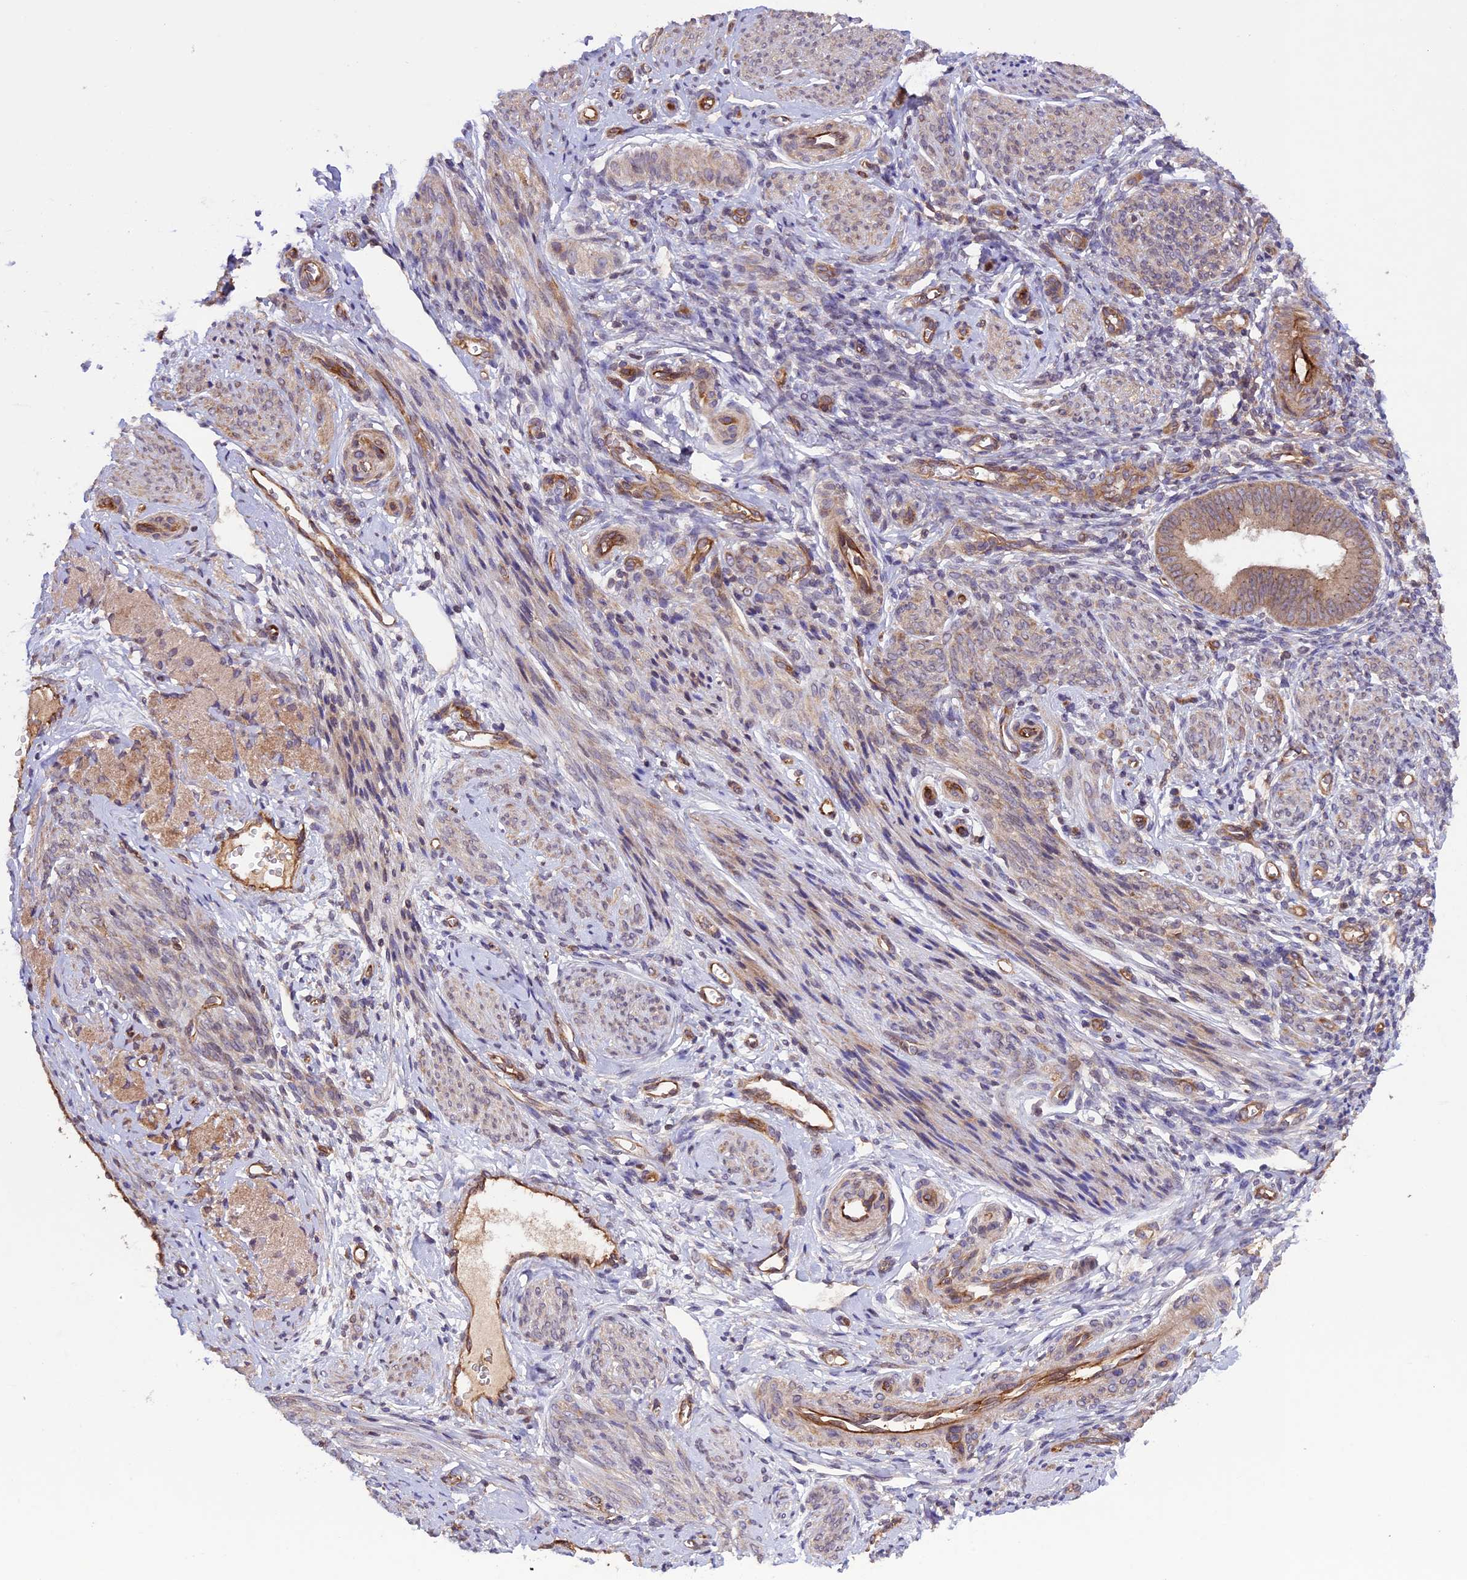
{"staining": {"intensity": "negative", "quantity": "none", "location": "none"}, "tissue": "endometrium", "cell_type": "Cells in endometrial stroma", "image_type": "normal", "snomed": [{"axis": "morphology", "description": "Normal tissue, NOS"}, {"axis": "topography", "description": "Uterus"}, {"axis": "topography", "description": "Endometrium"}], "caption": "High magnification brightfield microscopy of benign endometrium stained with DAB (brown) and counterstained with hematoxylin (blue): cells in endometrial stroma show no significant positivity. (IHC, brightfield microscopy, high magnification).", "gene": "CCDC125", "patient": {"sex": "female", "age": 48}}